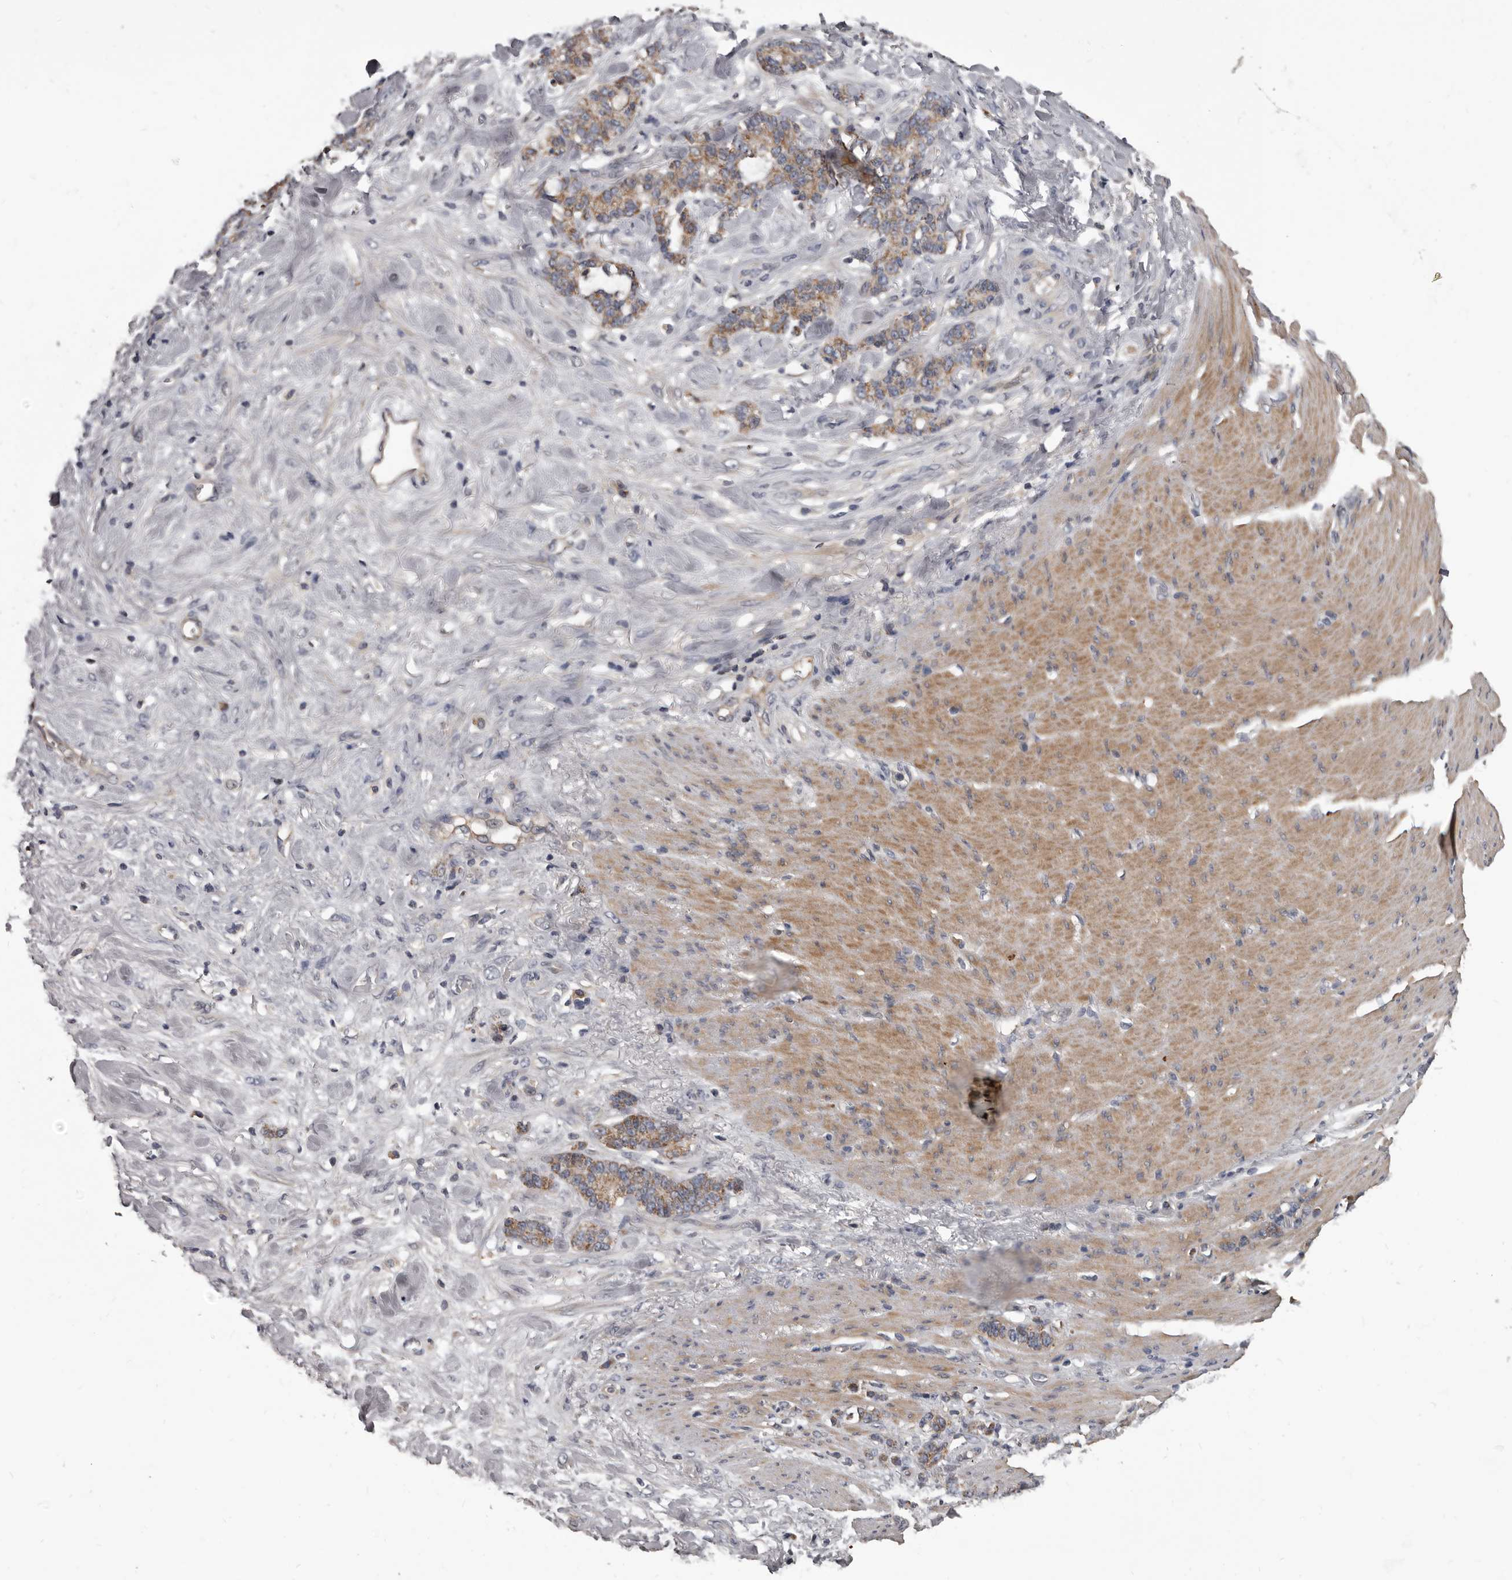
{"staining": {"intensity": "moderate", "quantity": ">75%", "location": "cytoplasmic/membranous"}, "tissue": "stomach cancer", "cell_type": "Tumor cells", "image_type": "cancer", "snomed": [{"axis": "morphology", "description": "Adenocarcinoma, NOS"}, {"axis": "topography", "description": "Stomach, lower"}], "caption": "A high-resolution photomicrograph shows immunohistochemistry (IHC) staining of stomach adenocarcinoma, which reveals moderate cytoplasmic/membranous staining in about >75% of tumor cells.", "gene": "ALDH5A1", "patient": {"sex": "male", "age": 88}}